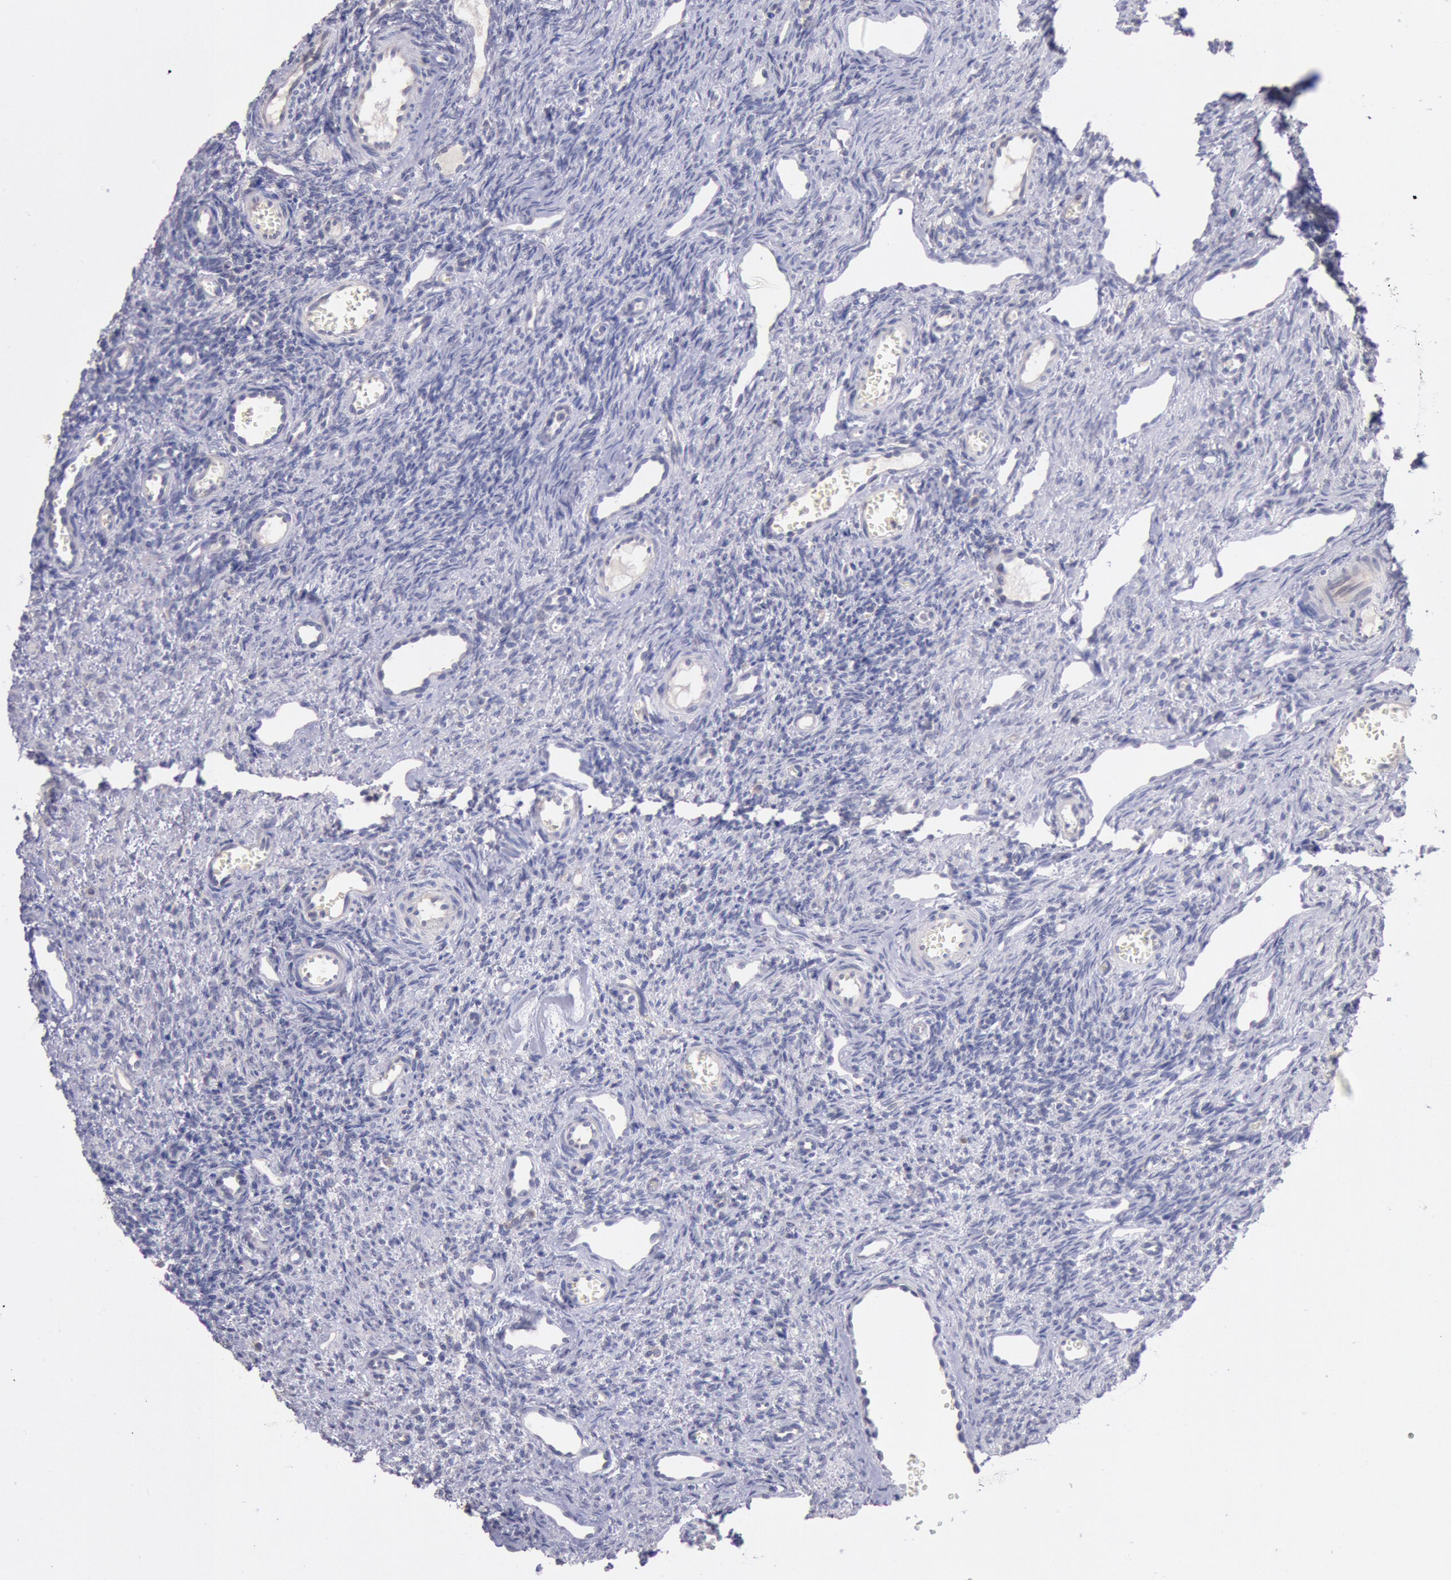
{"staining": {"intensity": "negative", "quantity": "none", "location": "none"}, "tissue": "ovary", "cell_type": "Ovarian stroma cells", "image_type": "normal", "snomed": [{"axis": "morphology", "description": "Normal tissue, NOS"}, {"axis": "topography", "description": "Ovary"}], "caption": "IHC histopathology image of unremarkable human ovary stained for a protein (brown), which reveals no staining in ovarian stroma cells. The staining is performed using DAB (3,3'-diaminobenzidine) brown chromogen with nuclei counter-stained in using hematoxylin.", "gene": "GAL3ST1", "patient": {"sex": "female", "age": 33}}